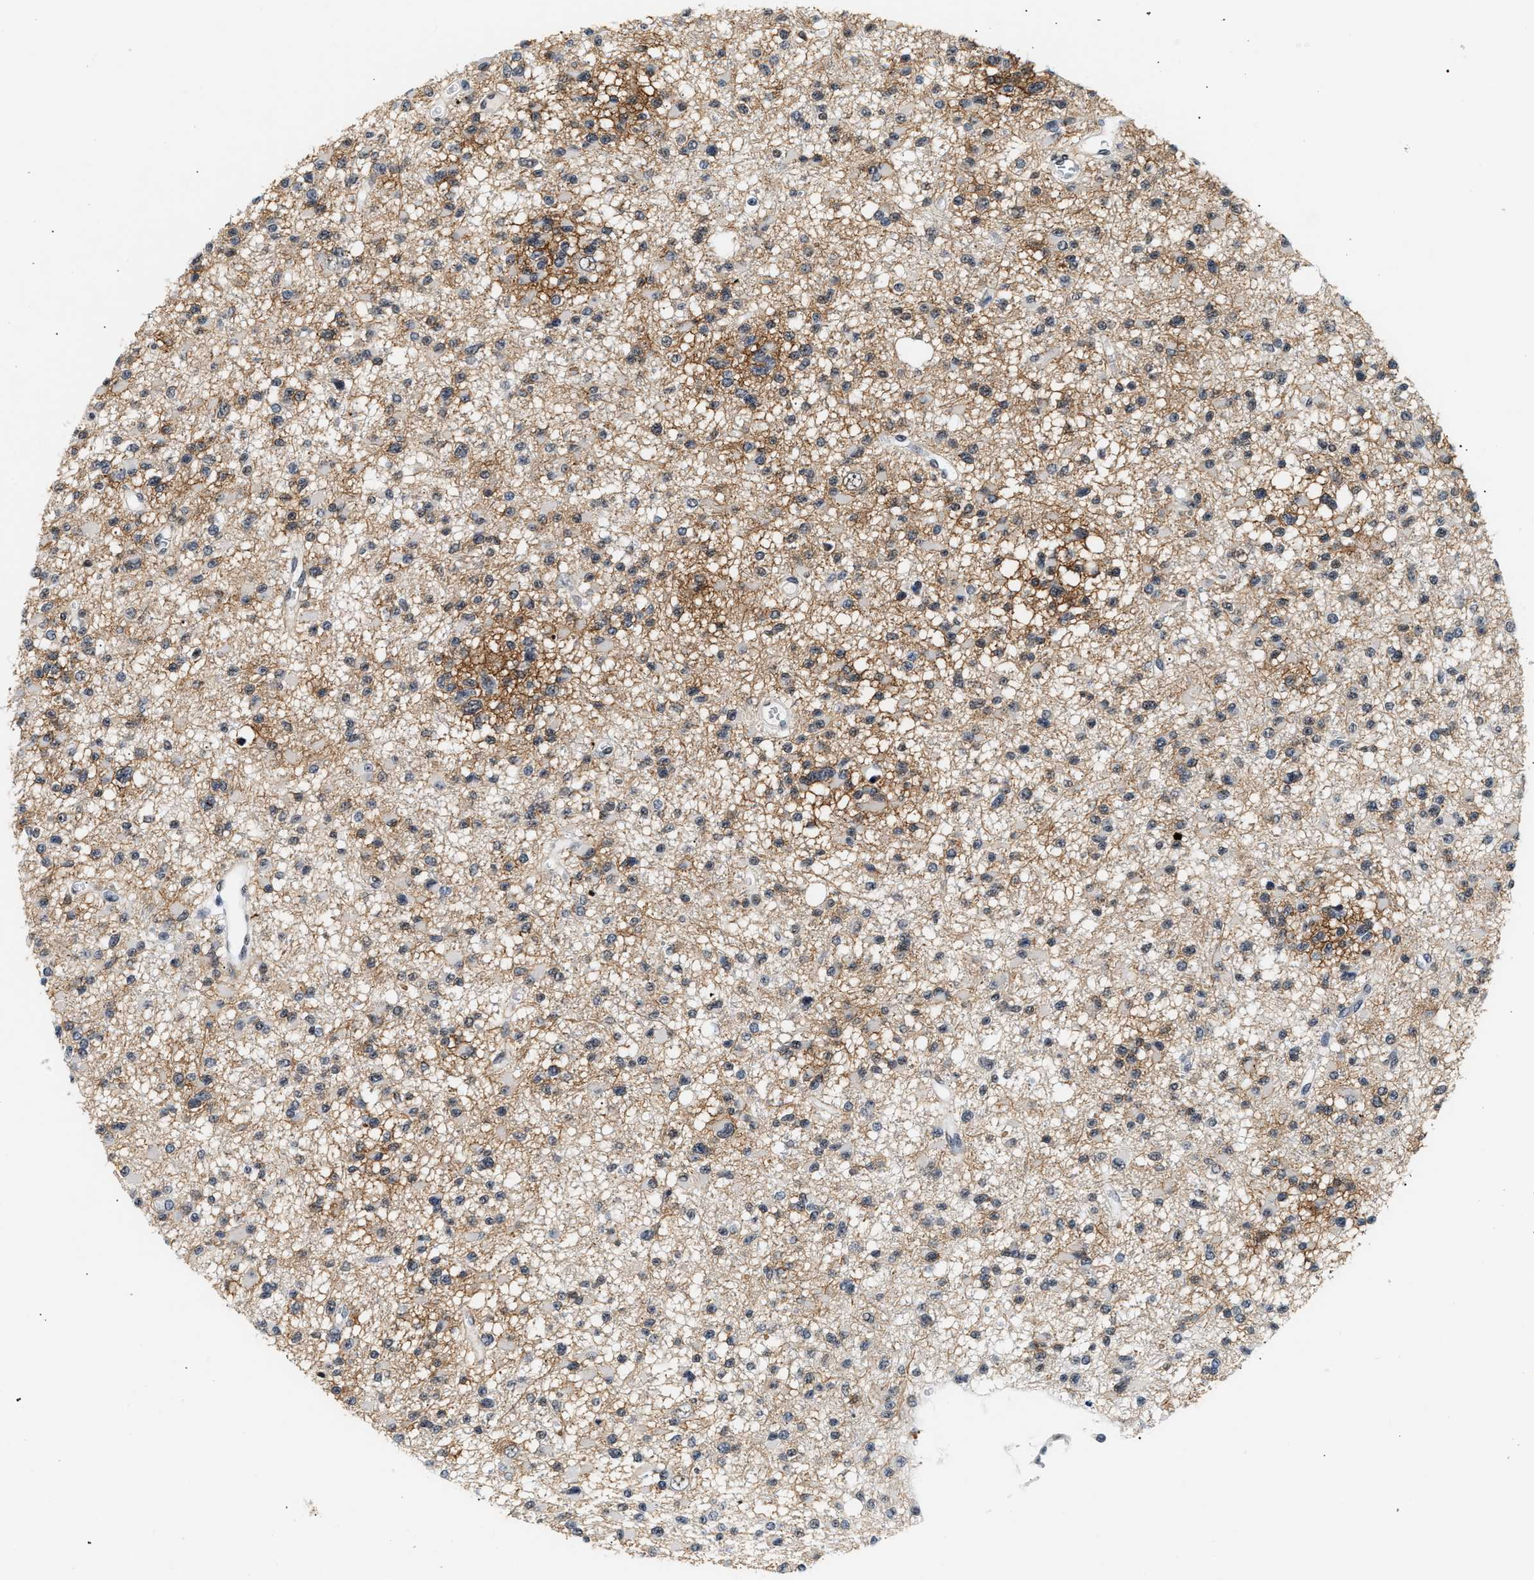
{"staining": {"intensity": "weak", "quantity": "<25%", "location": "cytoplasmic/membranous"}, "tissue": "glioma", "cell_type": "Tumor cells", "image_type": "cancer", "snomed": [{"axis": "morphology", "description": "Glioma, malignant, Low grade"}, {"axis": "topography", "description": "Brain"}], "caption": "DAB (3,3'-diaminobenzidine) immunohistochemical staining of glioma shows no significant staining in tumor cells. (DAB IHC with hematoxylin counter stain).", "gene": "THOC1", "patient": {"sex": "female", "age": 22}}